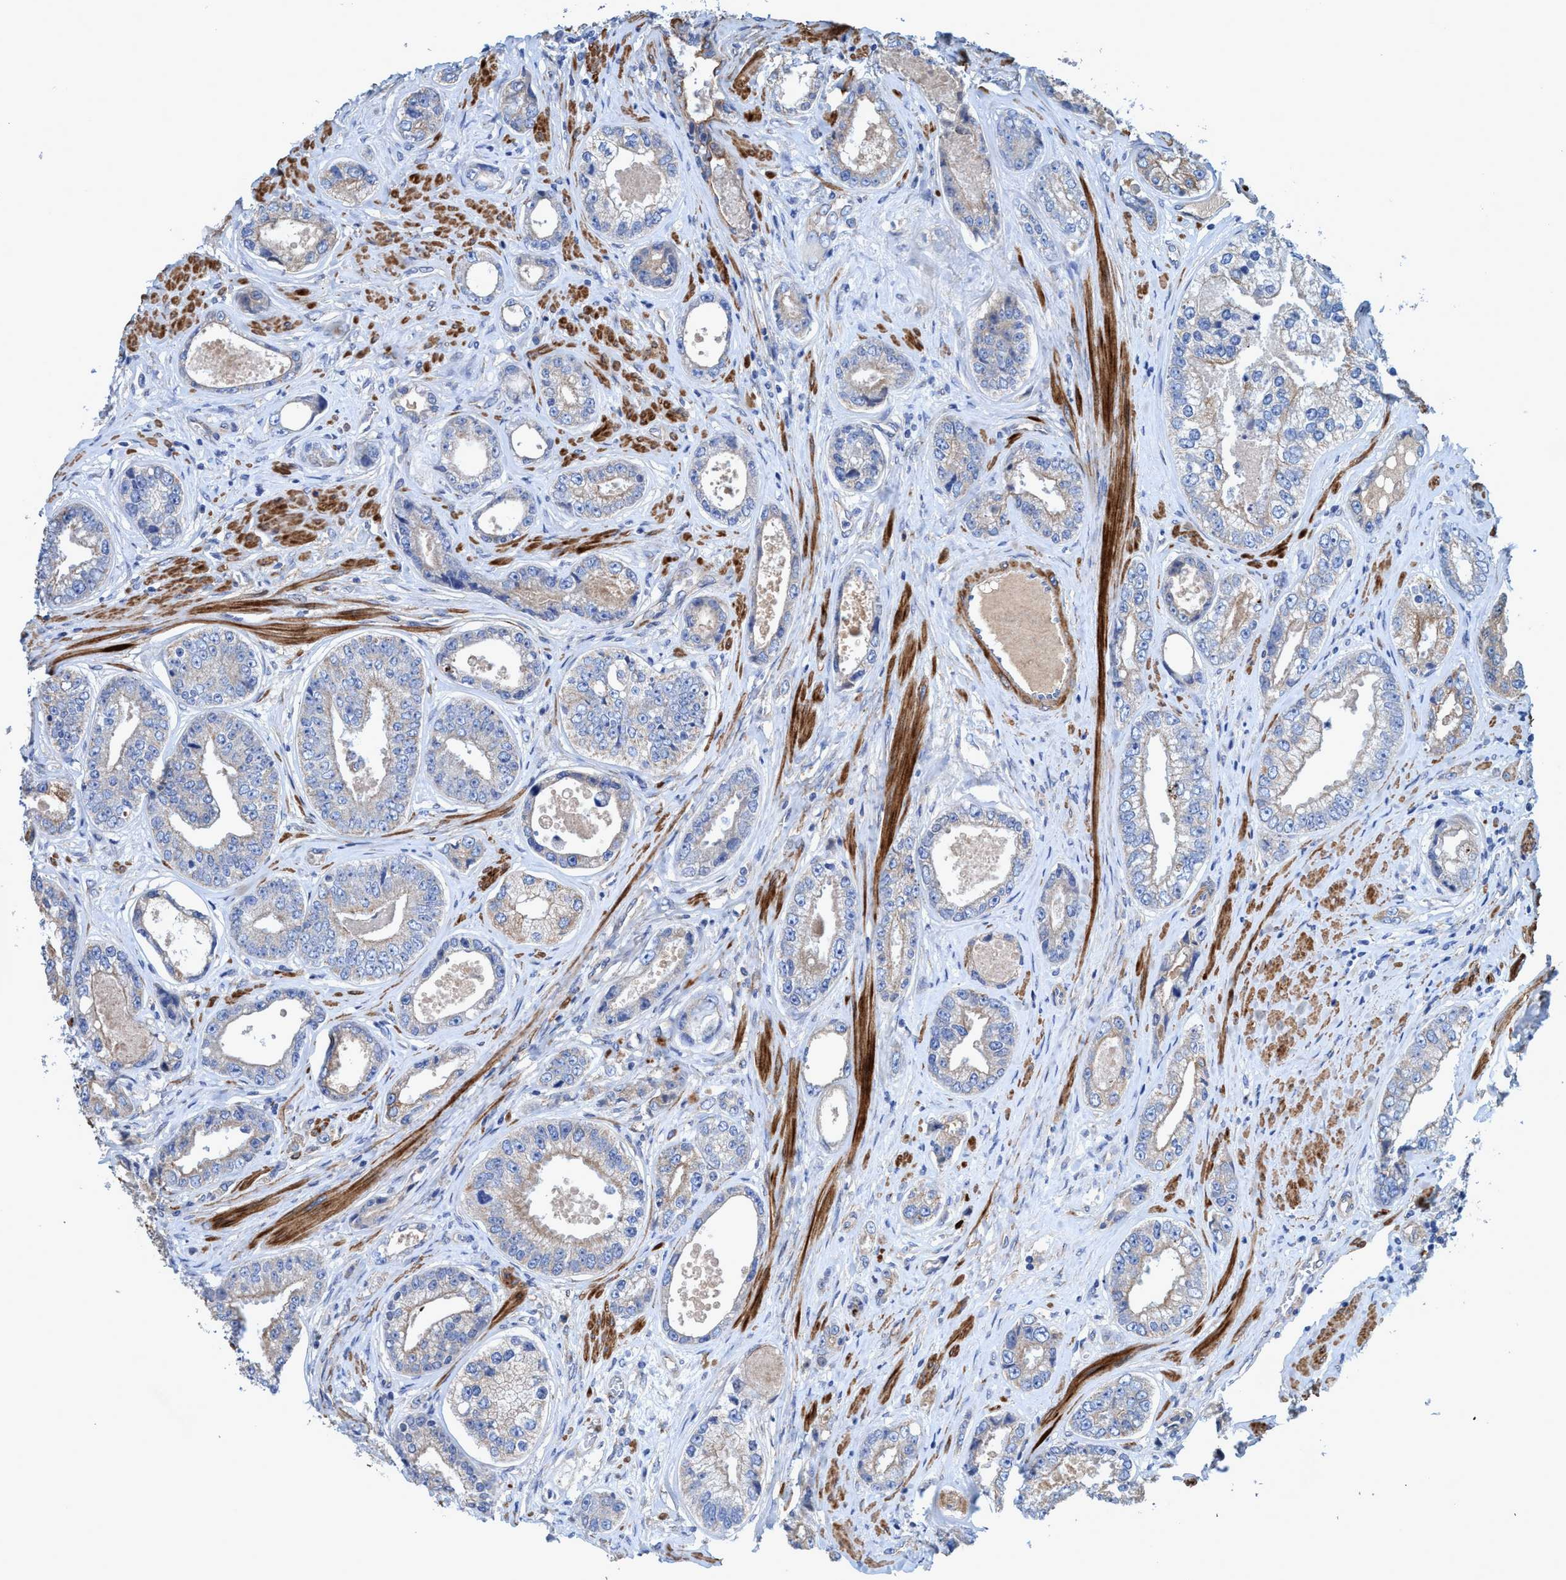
{"staining": {"intensity": "weak", "quantity": "25%-75%", "location": "cytoplasmic/membranous"}, "tissue": "prostate cancer", "cell_type": "Tumor cells", "image_type": "cancer", "snomed": [{"axis": "morphology", "description": "Adenocarcinoma, High grade"}, {"axis": "topography", "description": "Prostate"}], "caption": "High-grade adenocarcinoma (prostate) stained for a protein (brown) displays weak cytoplasmic/membranous positive expression in approximately 25%-75% of tumor cells.", "gene": "GULP1", "patient": {"sex": "male", "age": 61}}